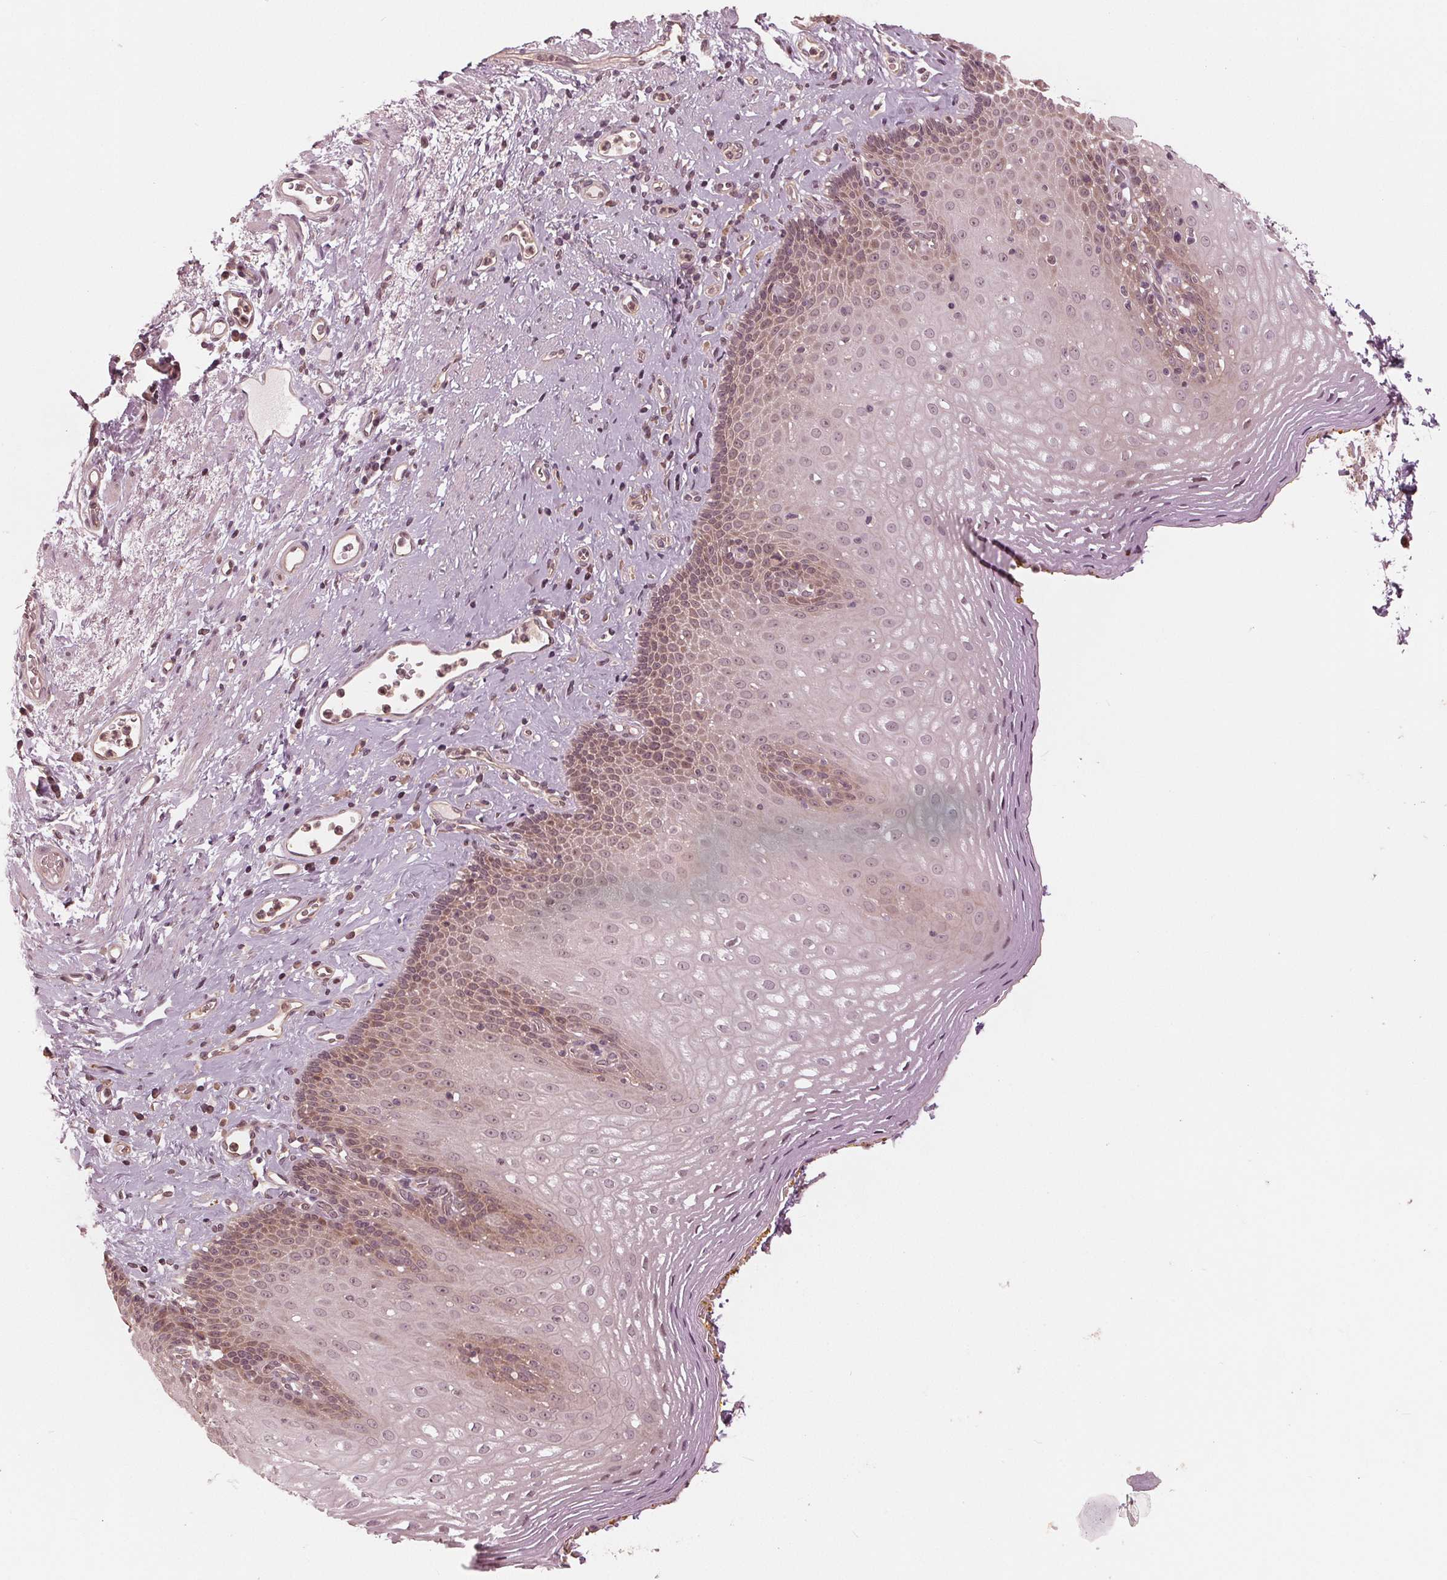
{"staining": {"intensity": "moderate", "quantity": "25%-75%", "location": "nuclear"}, "tissue": "esophagus", "cell_type": "Squamous epithelial cells", "image_type": "normal", "snomed": [{"axis": "morphology", "description": "Normal tissue, NOS"}, {"axis": "topography", "description": "Esophagus"}], "caption": "Esophagus stained for a protein (brown) reveals moderate nuclear positive staining in approximately 25%-75% of squamous epithelial cells.", "gene": "ZNF471", "patient": {"sex": "female", "age": 68}}